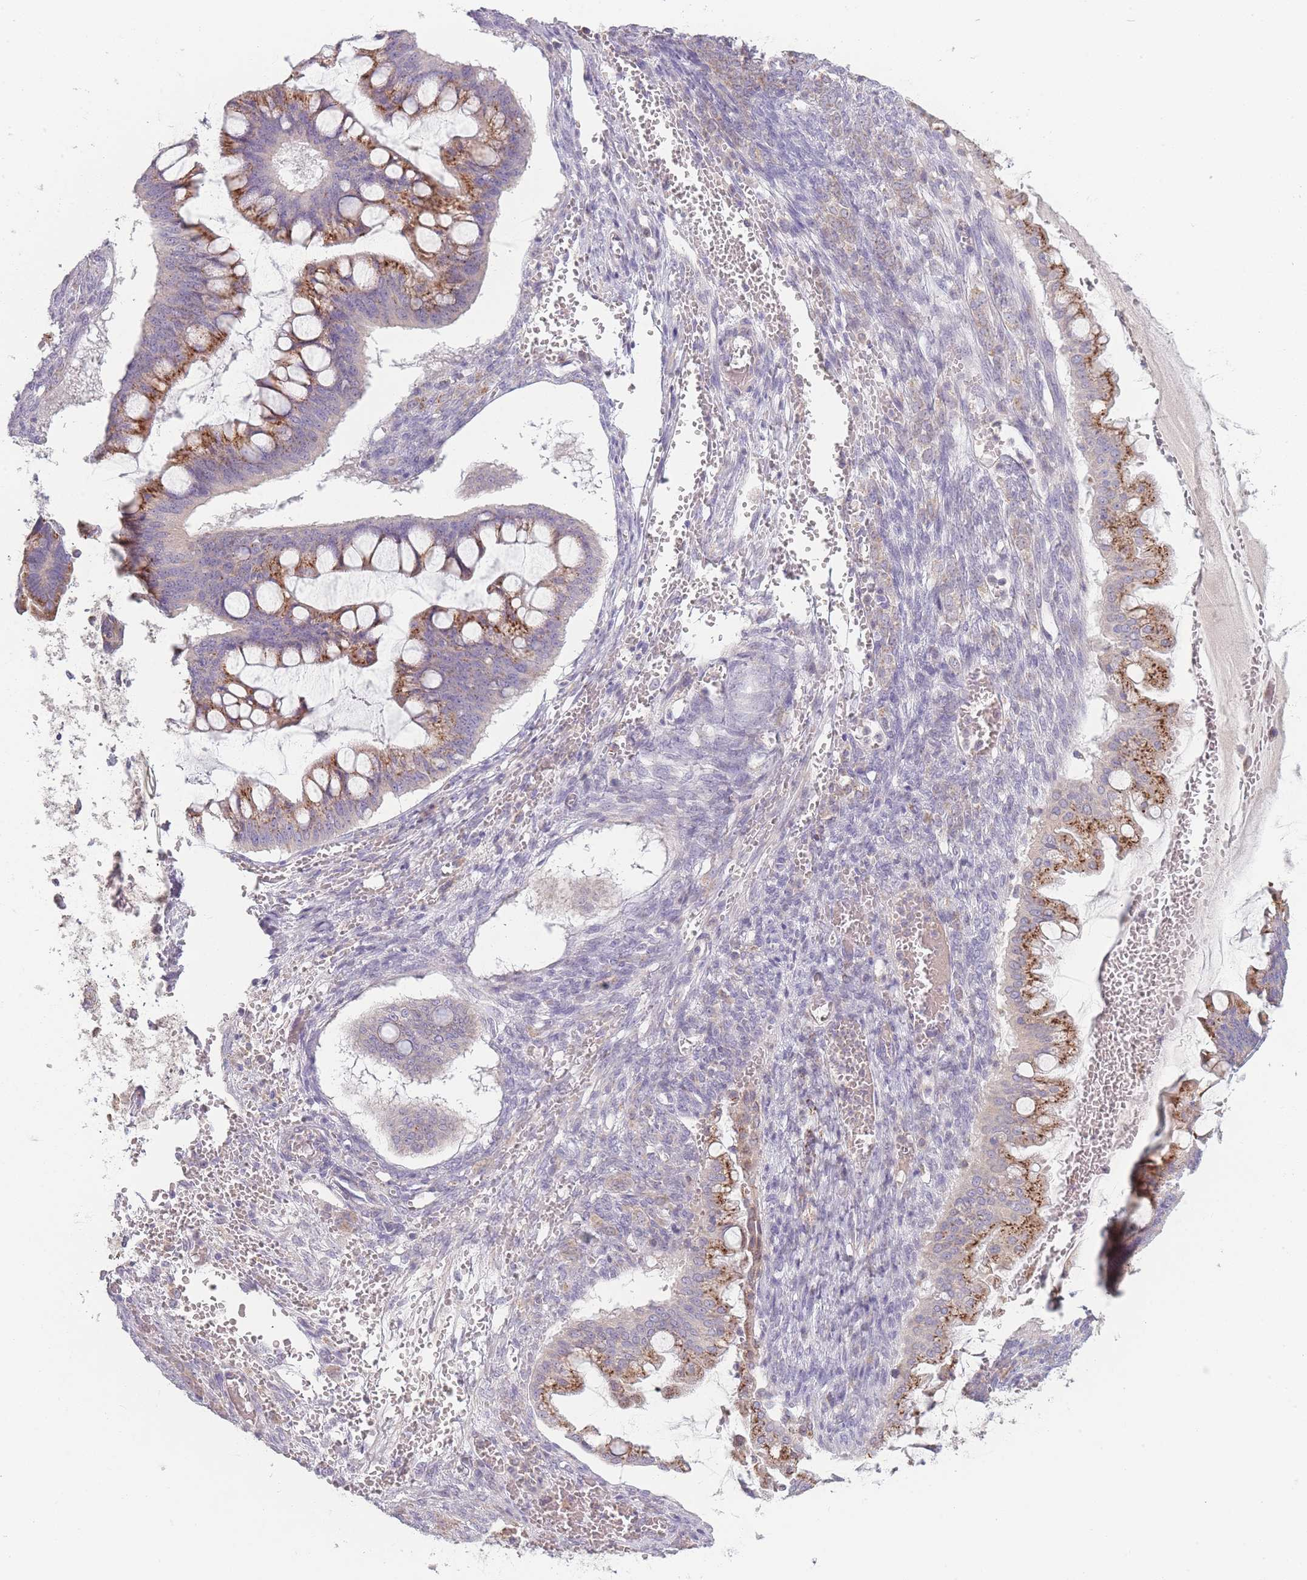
{"staining": {"intensity": "moderate", "quantity": "25%-75%", "location": "cytoplasmic/membranous"}, "tissue": "ovarian cancer", "cell_type": "Tumor cells", "image_type": "cancer", "snomed": [{"axis": "morphology", "description": "Cystadenocarcinoma, mucinous, NOS"}, {"axis": "topography", "description": "Ovary"}], "caption": "A brown stain labels moderate cytoplasmic/membranous staining of a protein in mucinous cystadenocarcinoma (ovarian) tumor cells.", "gene": "PEX11B", "patient": {"sex": "female", "age": 73}}